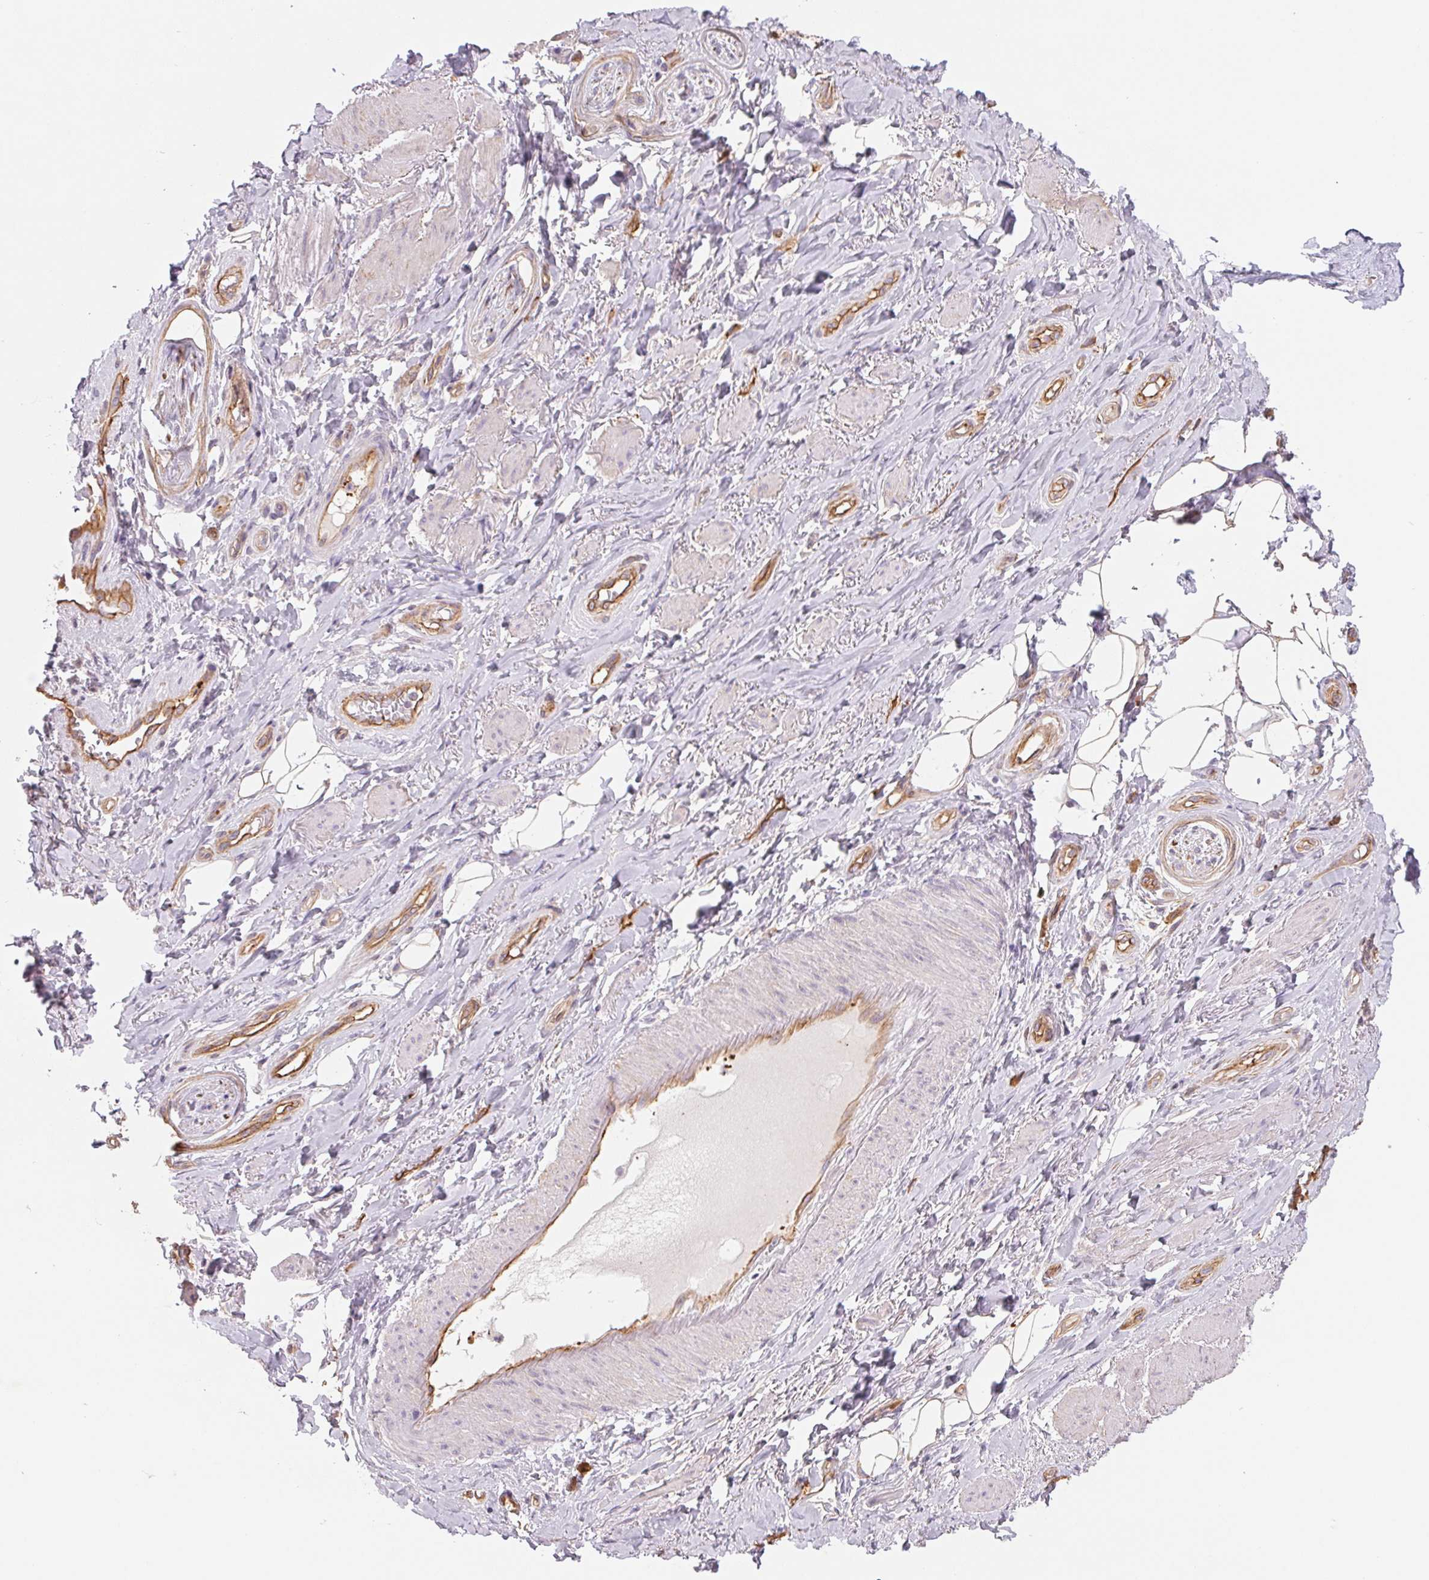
{"staining": {"intensity": "weak", "quantity": "25%-75%", "location": "cytoplasmic/membranous"}, "tissue": "adipose tissue", "cell_type": "Adipocytes", "image_type": "normal", "snomed": [{"axis": "morphology", "description": "Normal tissue, NOS"}, {"axis": "topography", "description": "Anal"}, {"axis": "topography", "description": "Peripheral nerve tissue"}], "caption": "This image exhibits normal adipose tissue stained with immunohistochemistry (IHC) to label a protein in brown. The cytoplasmic/membranous of adipocytes show weak positivity for the protein. Nuclei are counter-stained blue.", "gene": "ANKRD13B", "patient": {"sex": "male", "age": 53}}